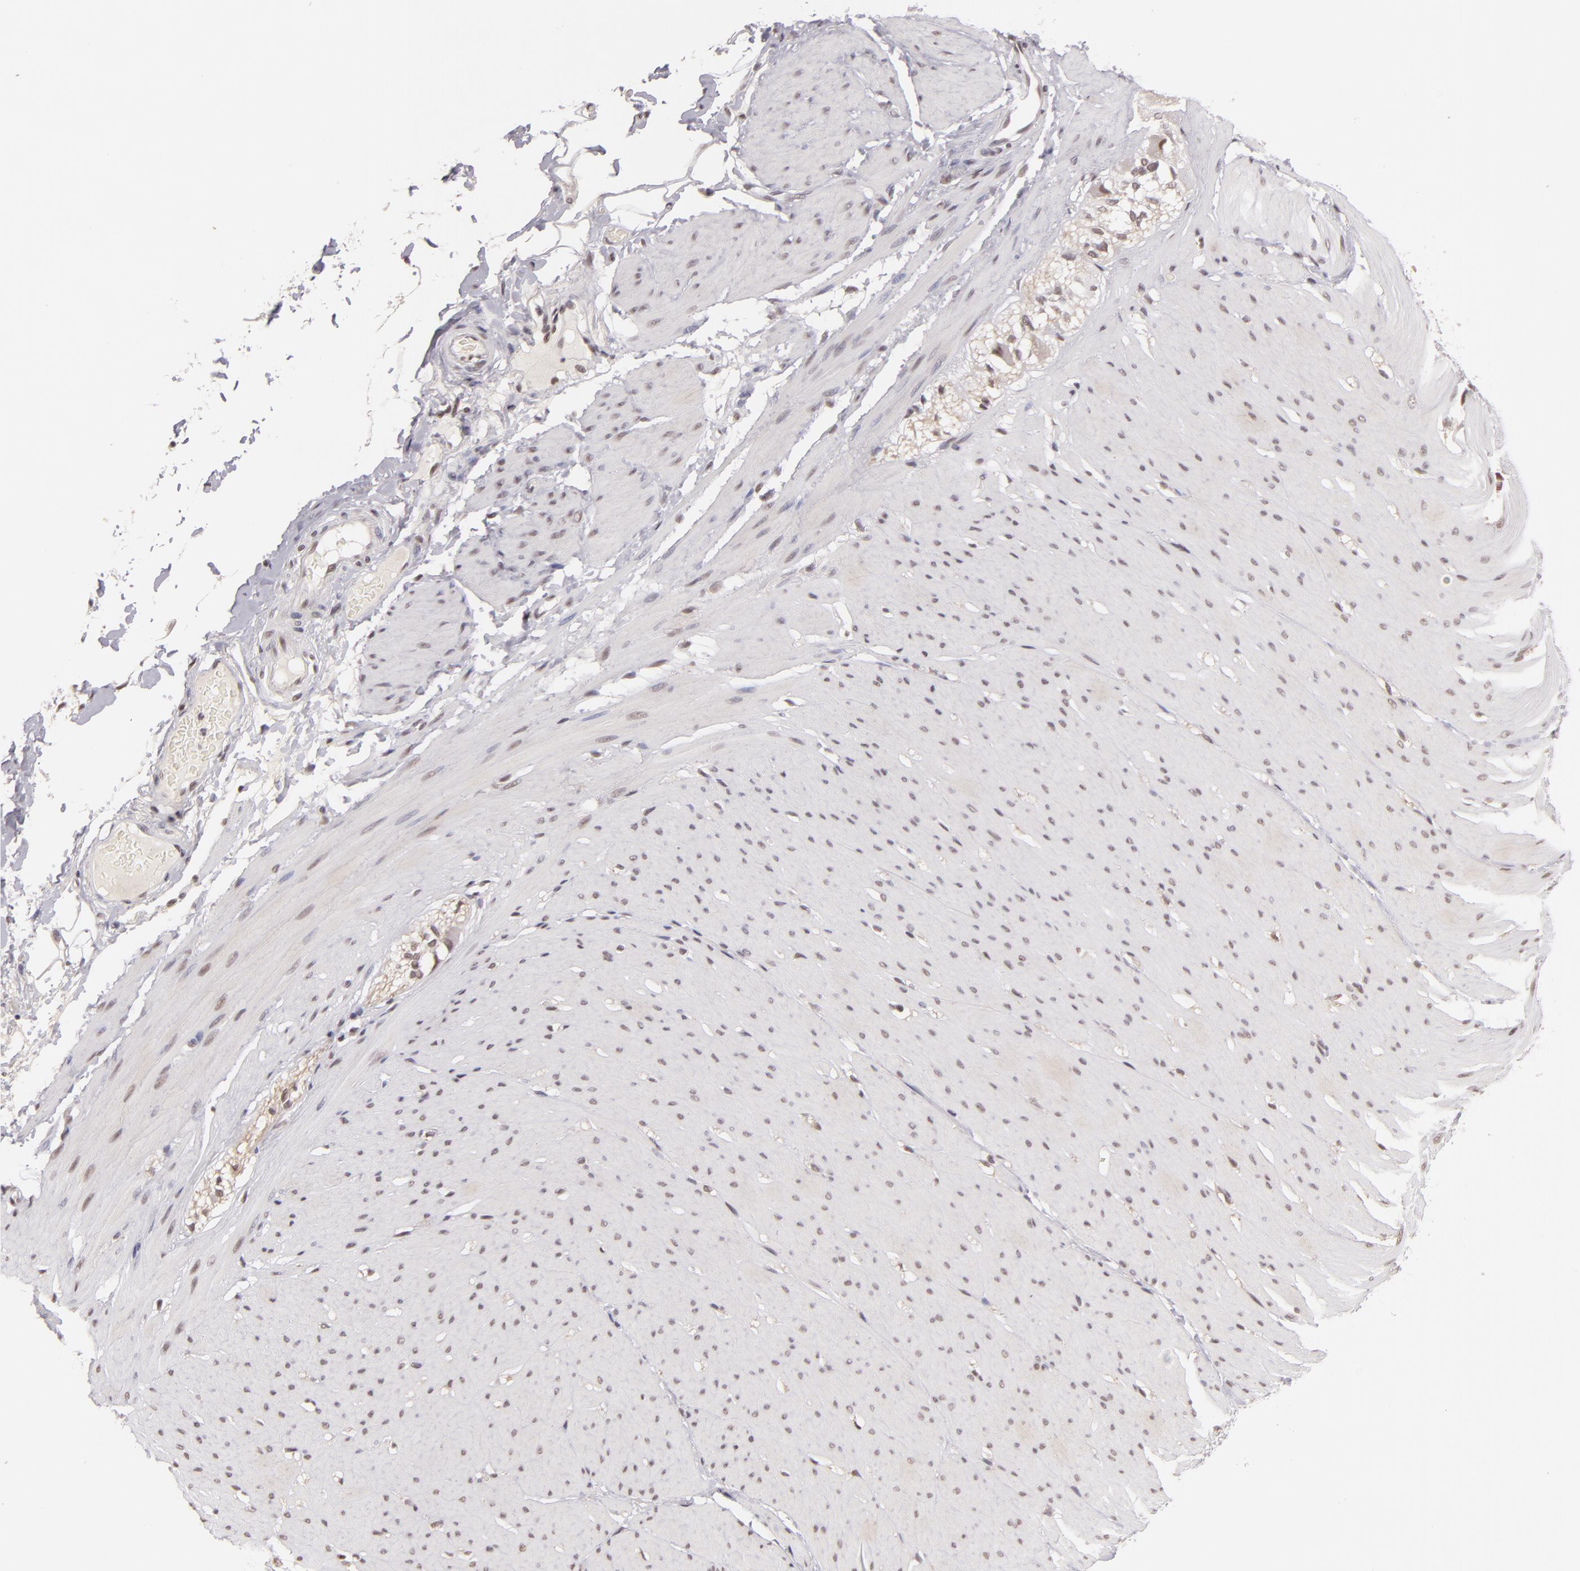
{"staining": {"intensity": "weak", "quantity": "25%-75%", "location": "nuclear"}, "tissue": "smooth muscle", "cell_type": "Smooth muscle cells", "image_type": "normal", "snomed": [{"axis": "morphology", "description": "Normal tissue, NOS"}, {"axis": "topography", "description": "Smooth muscle"}, {"axis": "topography", "description": "Colon"}], "caption": "Weak nuclear positivity is identified in about 25%-75% of smooth muscle cells in normal smooth muscle.", "gene": "INTS6", "patient": {"sex": "male", "age": 67}}